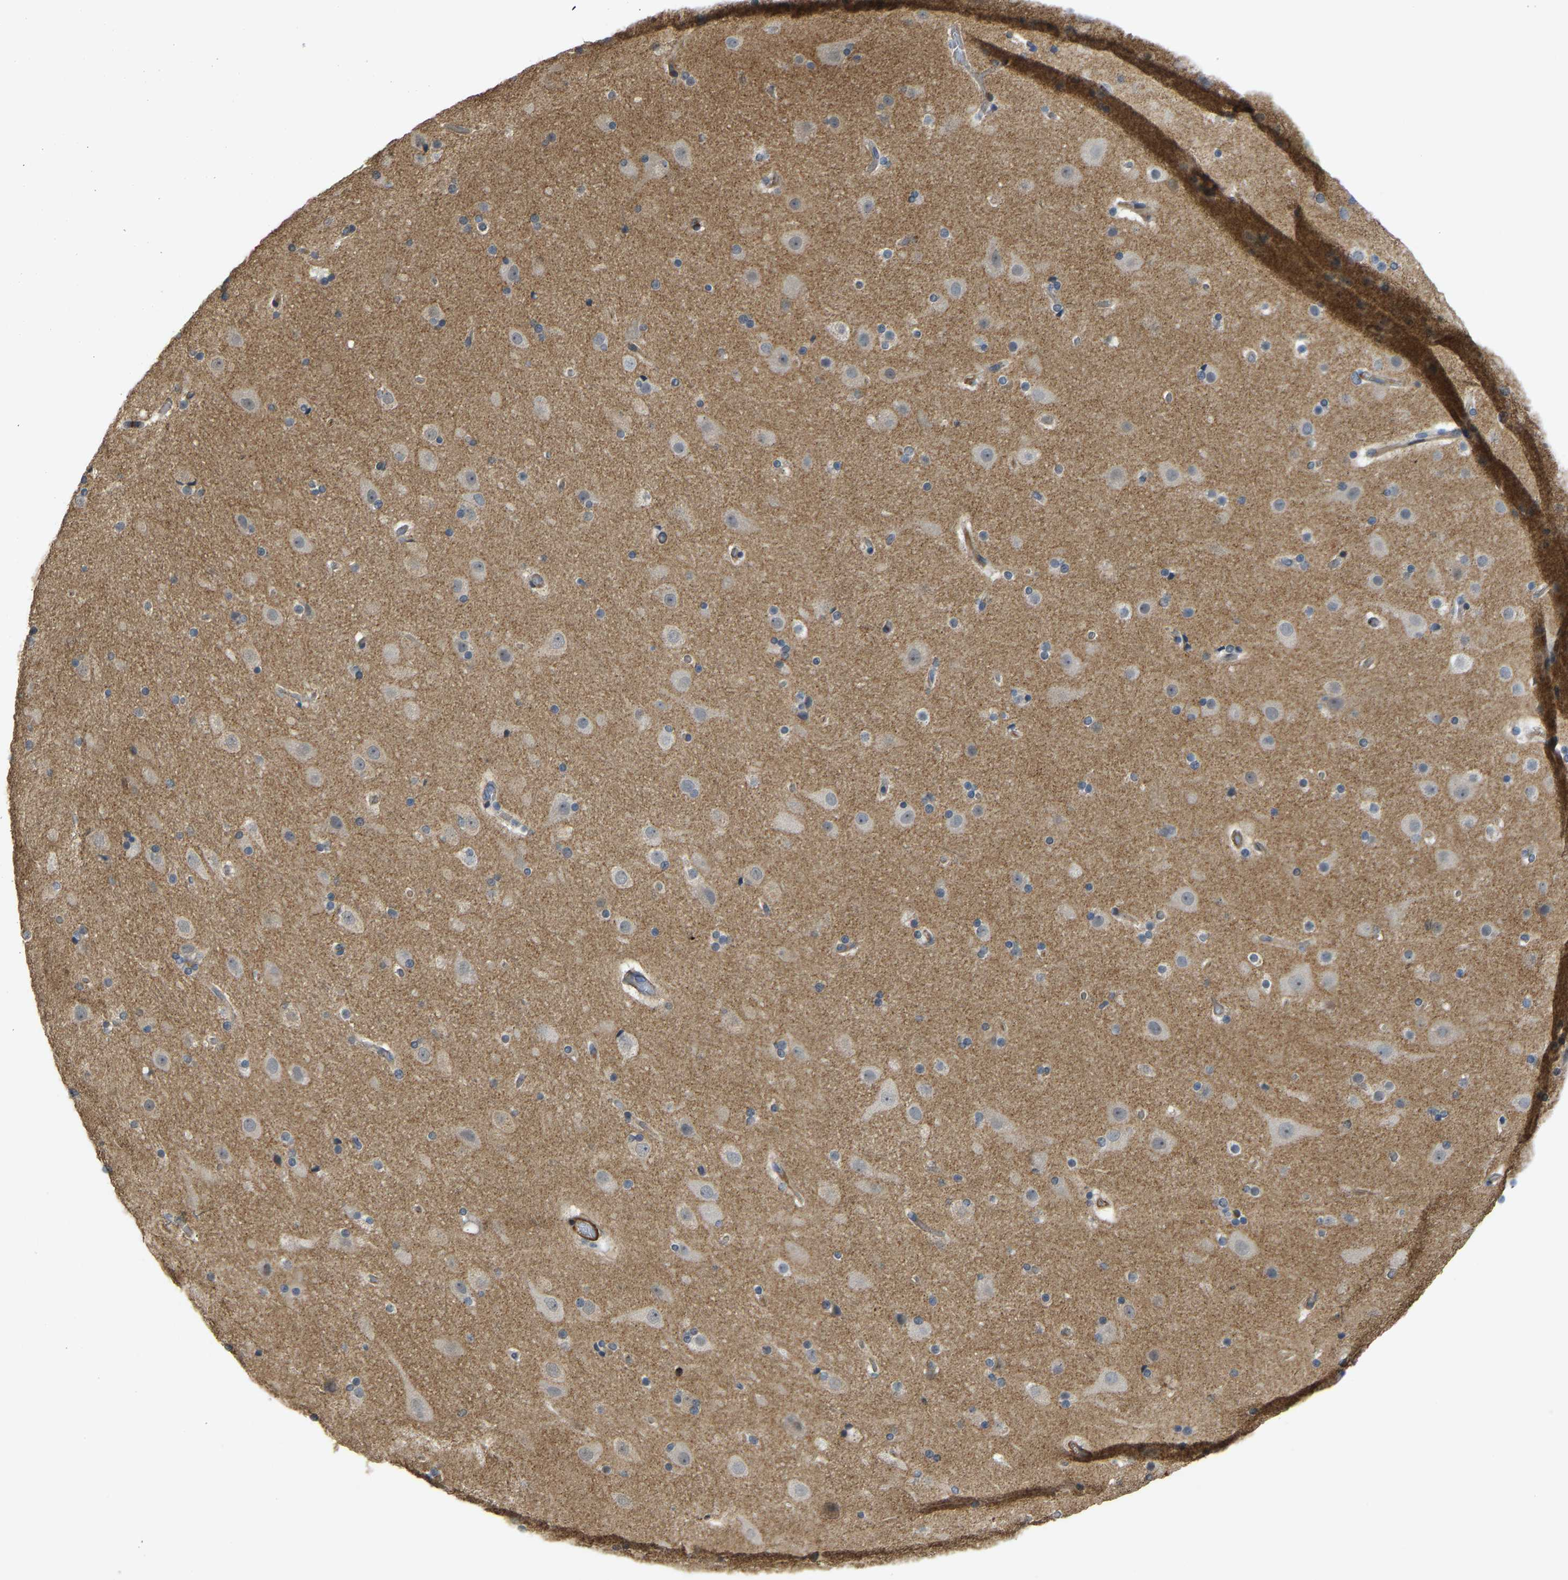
{"staining": {"intensity": "moderate", "quantity": "25%-75%", "location": "cytoplasmic/membranous"}, "tissue": "cerebral cortex", "cell_type": "Endothelial cells", "image_type": "normal", "snomed": [{"axis": "morphology", "description": "Normal tissue, NOS"}, {"axis": "topography", "description": "Cerebral cortex"}], "caption": "A histopathology image of cerebral cortex stained for a protein displays moderate cytoplasmic/membranous brown staining in endothelial cells. (Brightfield microscopy of DAB IHC at high magnification).", "gene": "KIAA1671", "patient": {"sex": "male", "age": 57}}